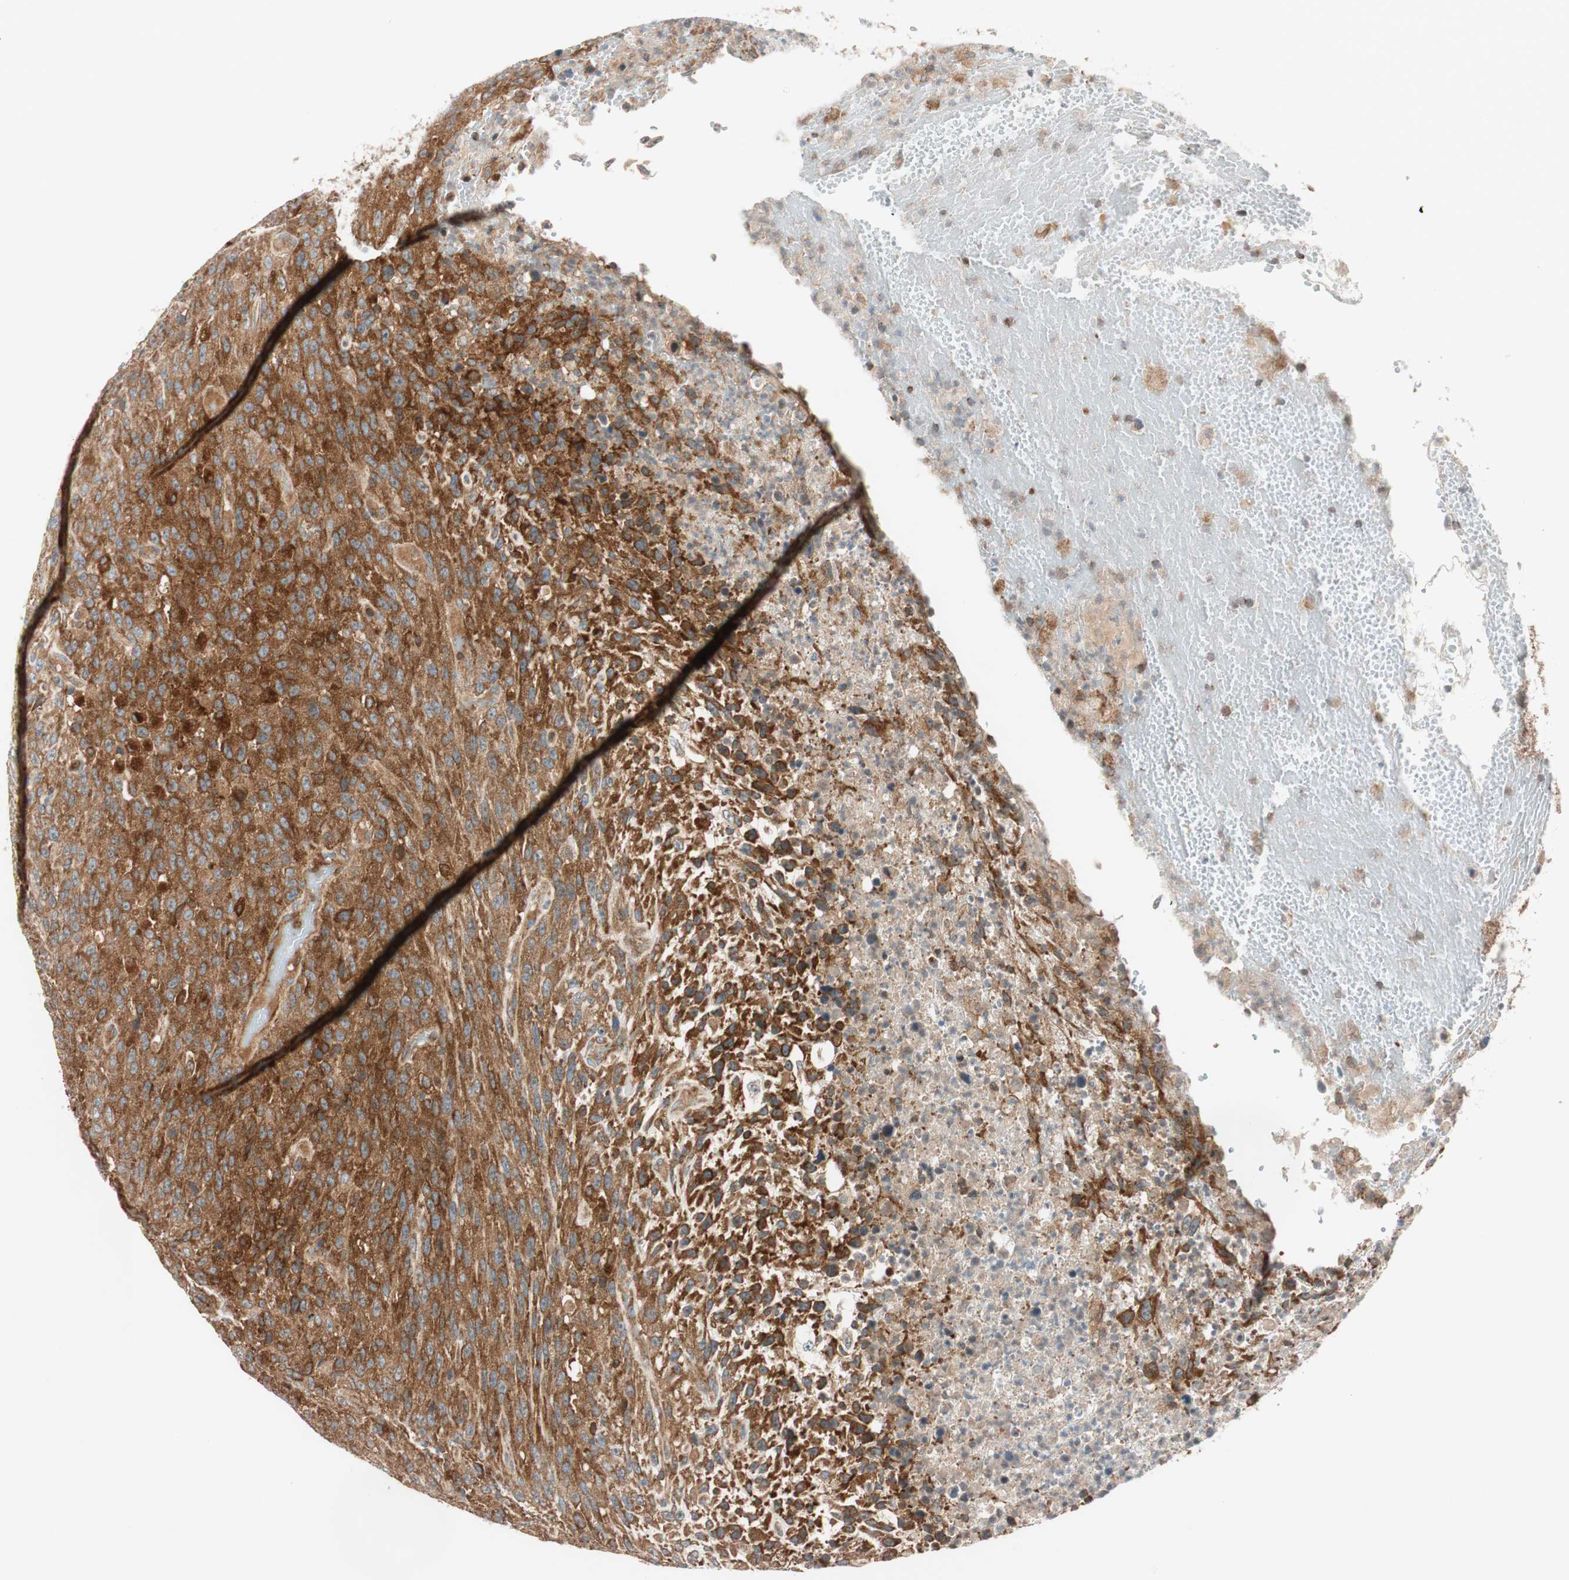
{"staining": {"intensity": "strong", "quantity": ">75%", "location": "cytoplasmic/membranous"}, "tissue": "urothelial cancer", "cell_type": "Tumor cells", "image_type": "cancer", "snomed": [{"axis": "morphology", "description": "Urothelial carcinoma, High grade"}, {"axis": "topography", "description": "Urinary bladder"}], "caption": "This image displays IHC staining of urothelial cancer, with high strong cytoplasmic/membranous expression in about >75% of tumor cells.", "gene": "ABI1", "patient": {"sex": "male", "age": 66}}